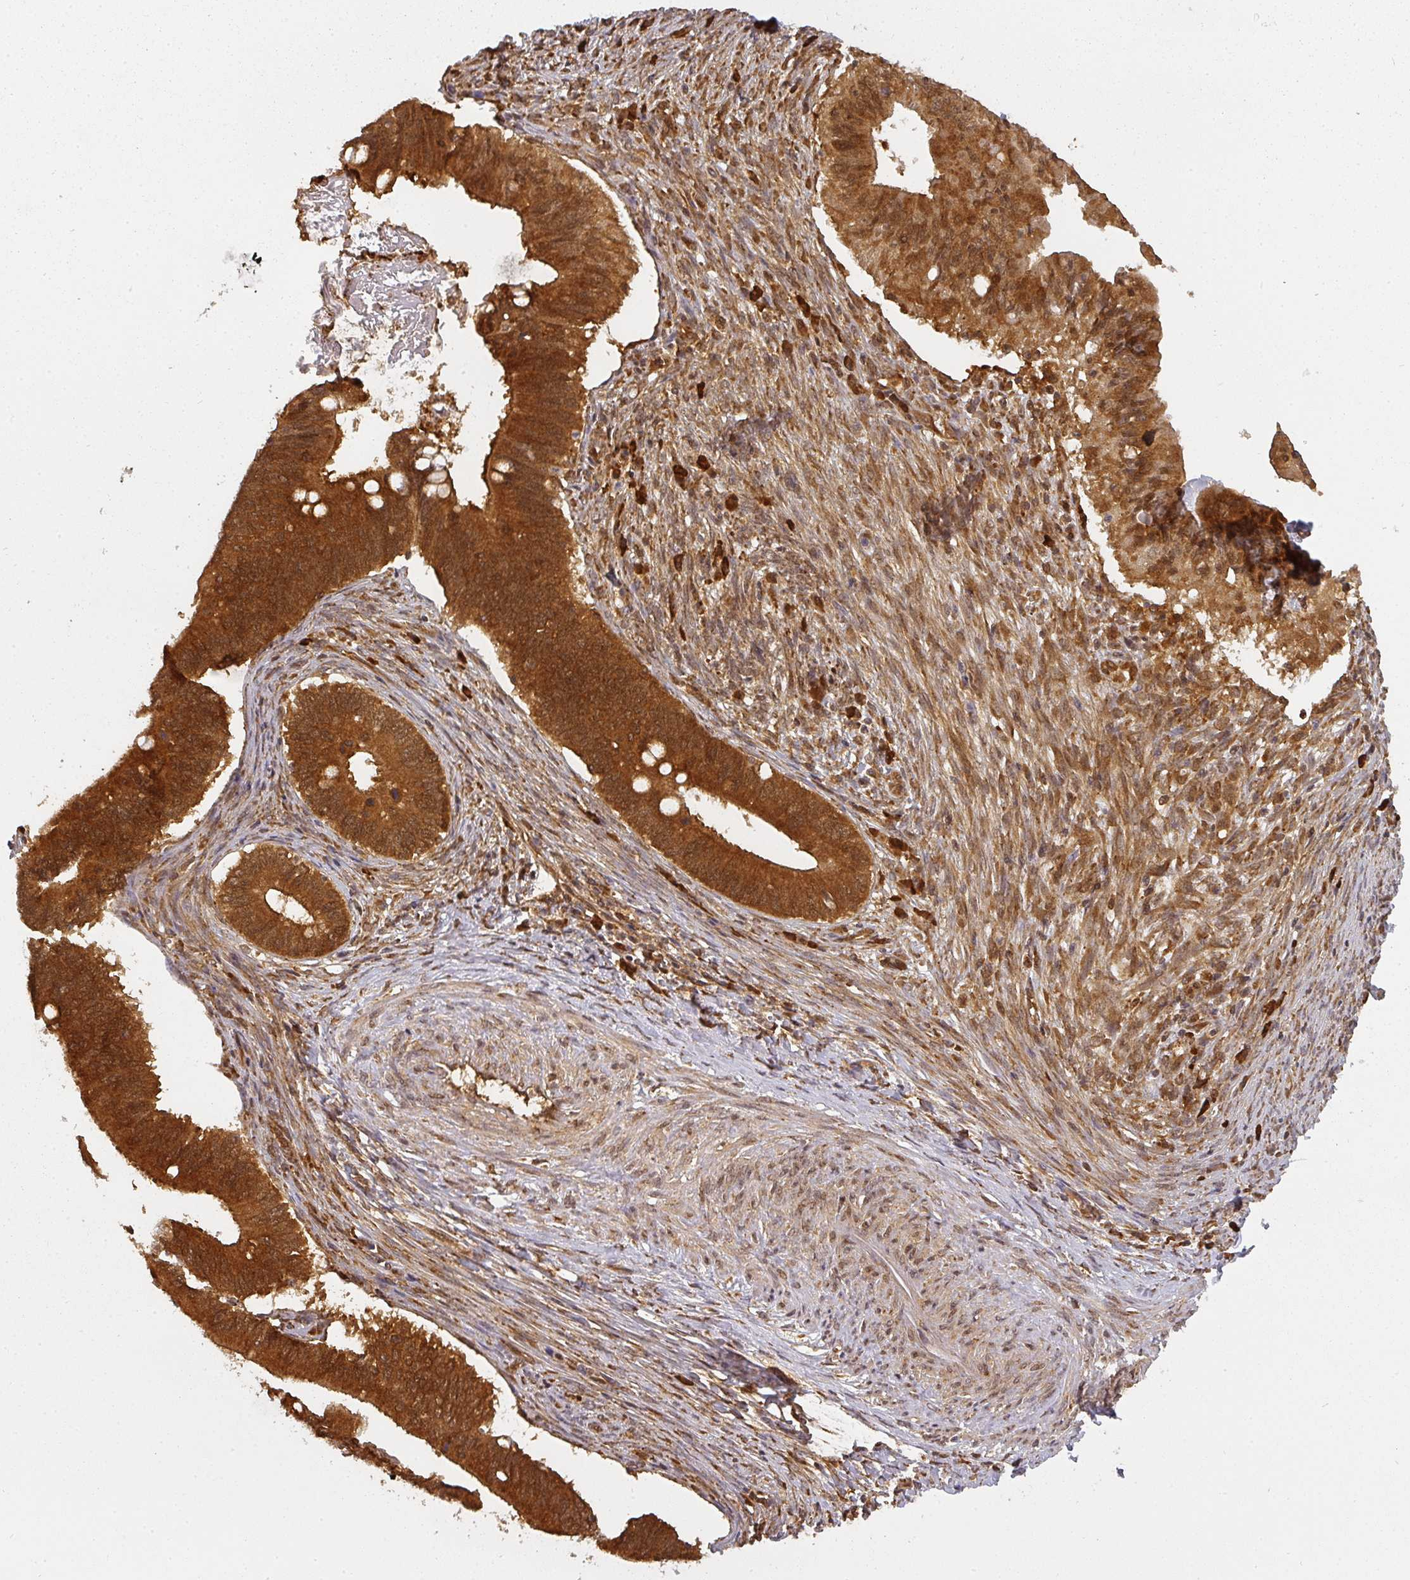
{"staining": {"intensity": "strong", "quantity": ">75%", "location": "cytoplasmic/membranous"}, "tissue": "cervical cancer", "cell_type": "Tumor cells", "image_type": "cancer", "snomed": [{"axis": "morphology", "description": "Adenocarcinoma, NOS"}, {"axis": "topography", "description": "Cervix"}], "caption": "Strong cytoplasmic/membranous protein expression is seen in about >75% of tumor cells in adenocarcinoma (cervical). The staining was performed using DAB to visualize the protein expression in brown, while the nuclei were stained in blue with hematoxylin (Magnification: 20x).", "gene": "PPP6R3", "patient": {"sex": "female", "age": 42}}